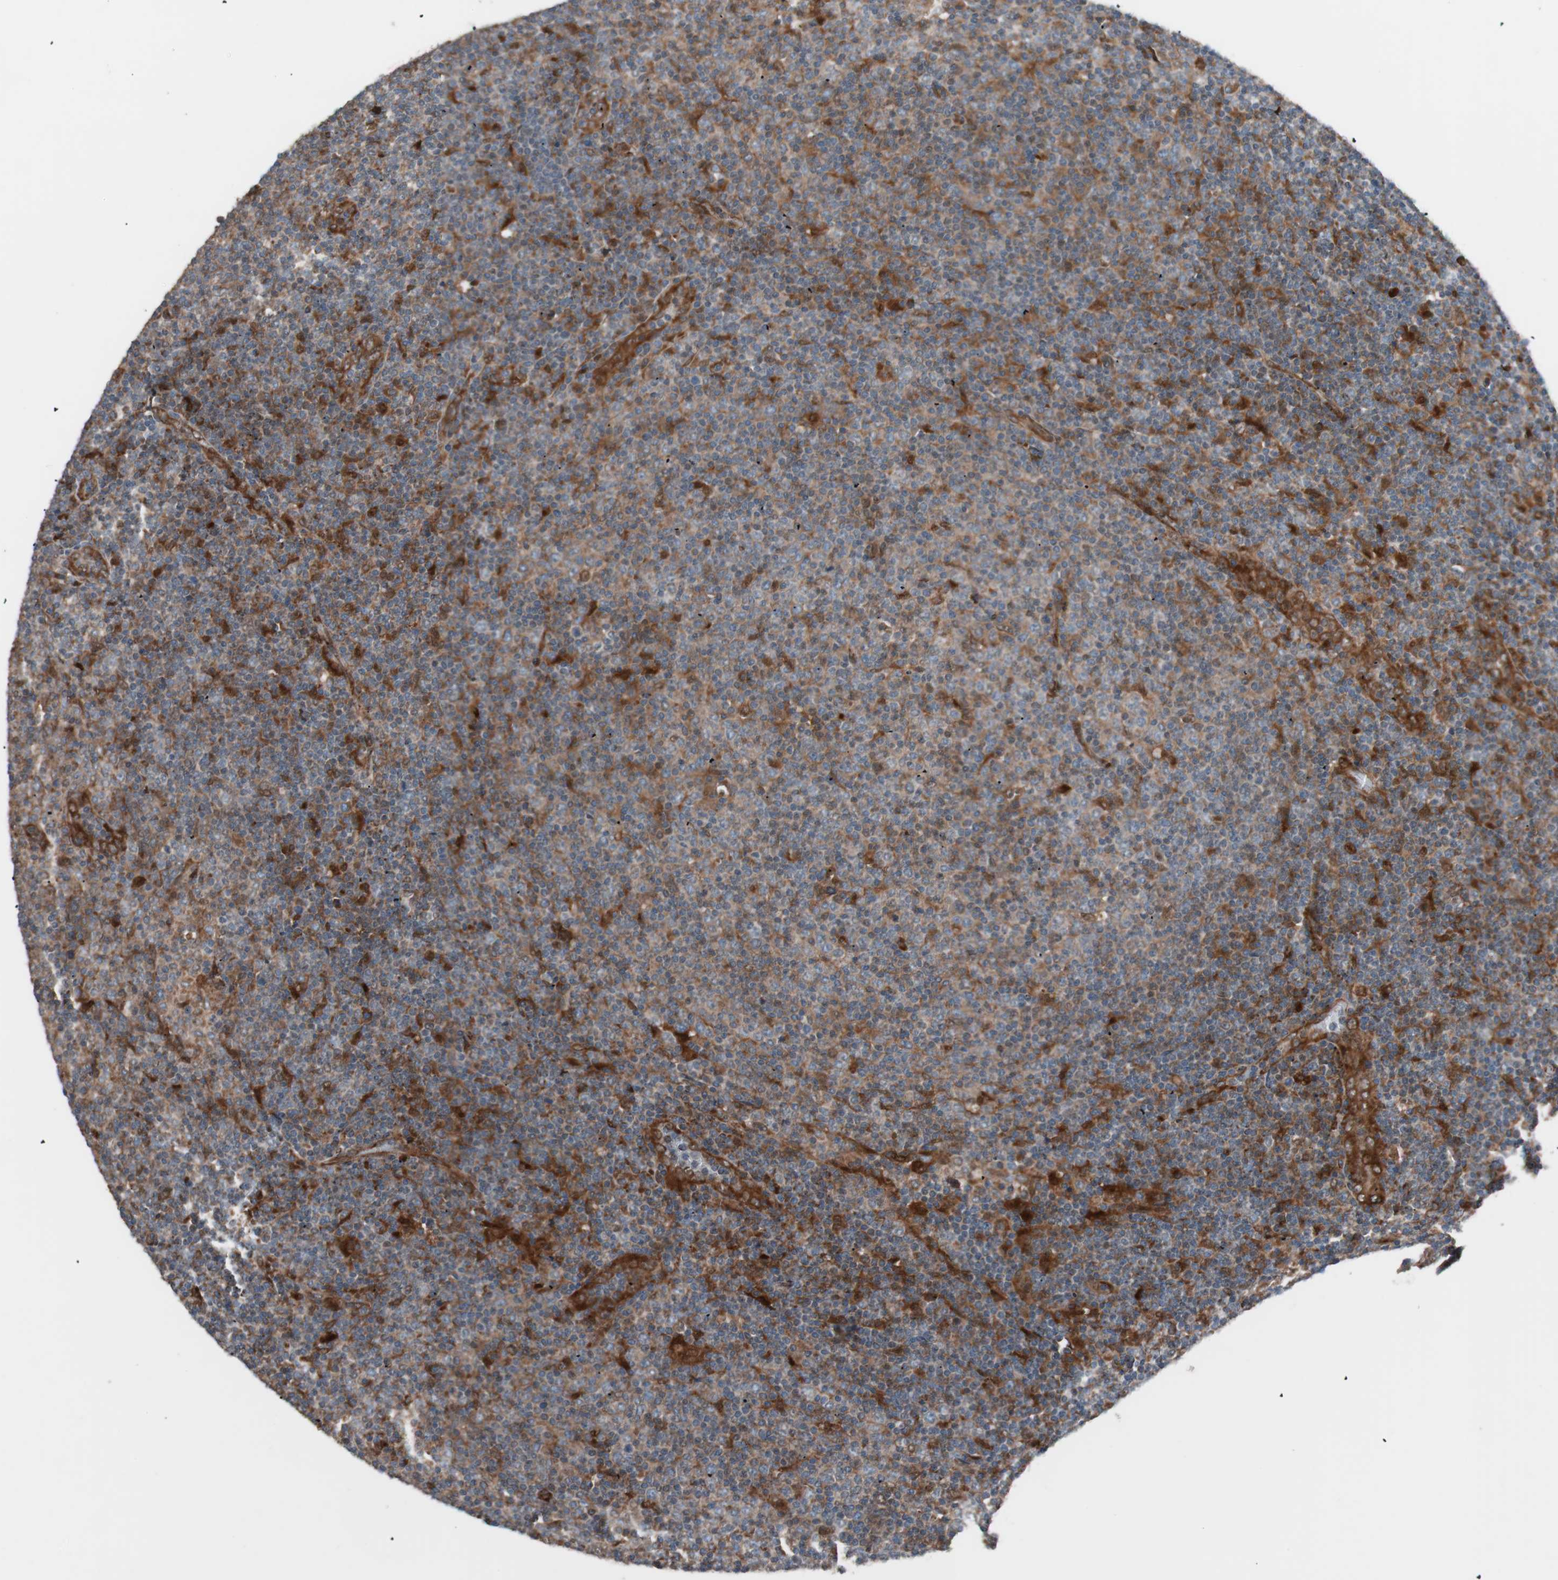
{"staining": {"intensity": "moderate", "quantity": ">75%", "location": "cytoplasmic/membranous"}, "tissue": "lymphoma", "cell_type": "Tumor cells", "image_type": "cancer", "snomed": [{"axis": "morphology", "description": "Malignant lymphoma, non-Hodgkin's type, Low grade"}, {"axis": "topography", "description": "Lymph node"}], "caption": "An immunohistochemistry photomicrograph of neoplastic tissue is shown. Protein staining in brown shows moderate cytoplasmic/membranous positivity in low-grade malignant lymphoma, non-Hodgkin's type within tumor cells. Nuclei are stained in blue.", "gene": "FAAH", "patient": {"sex": "male", "age": 70}}